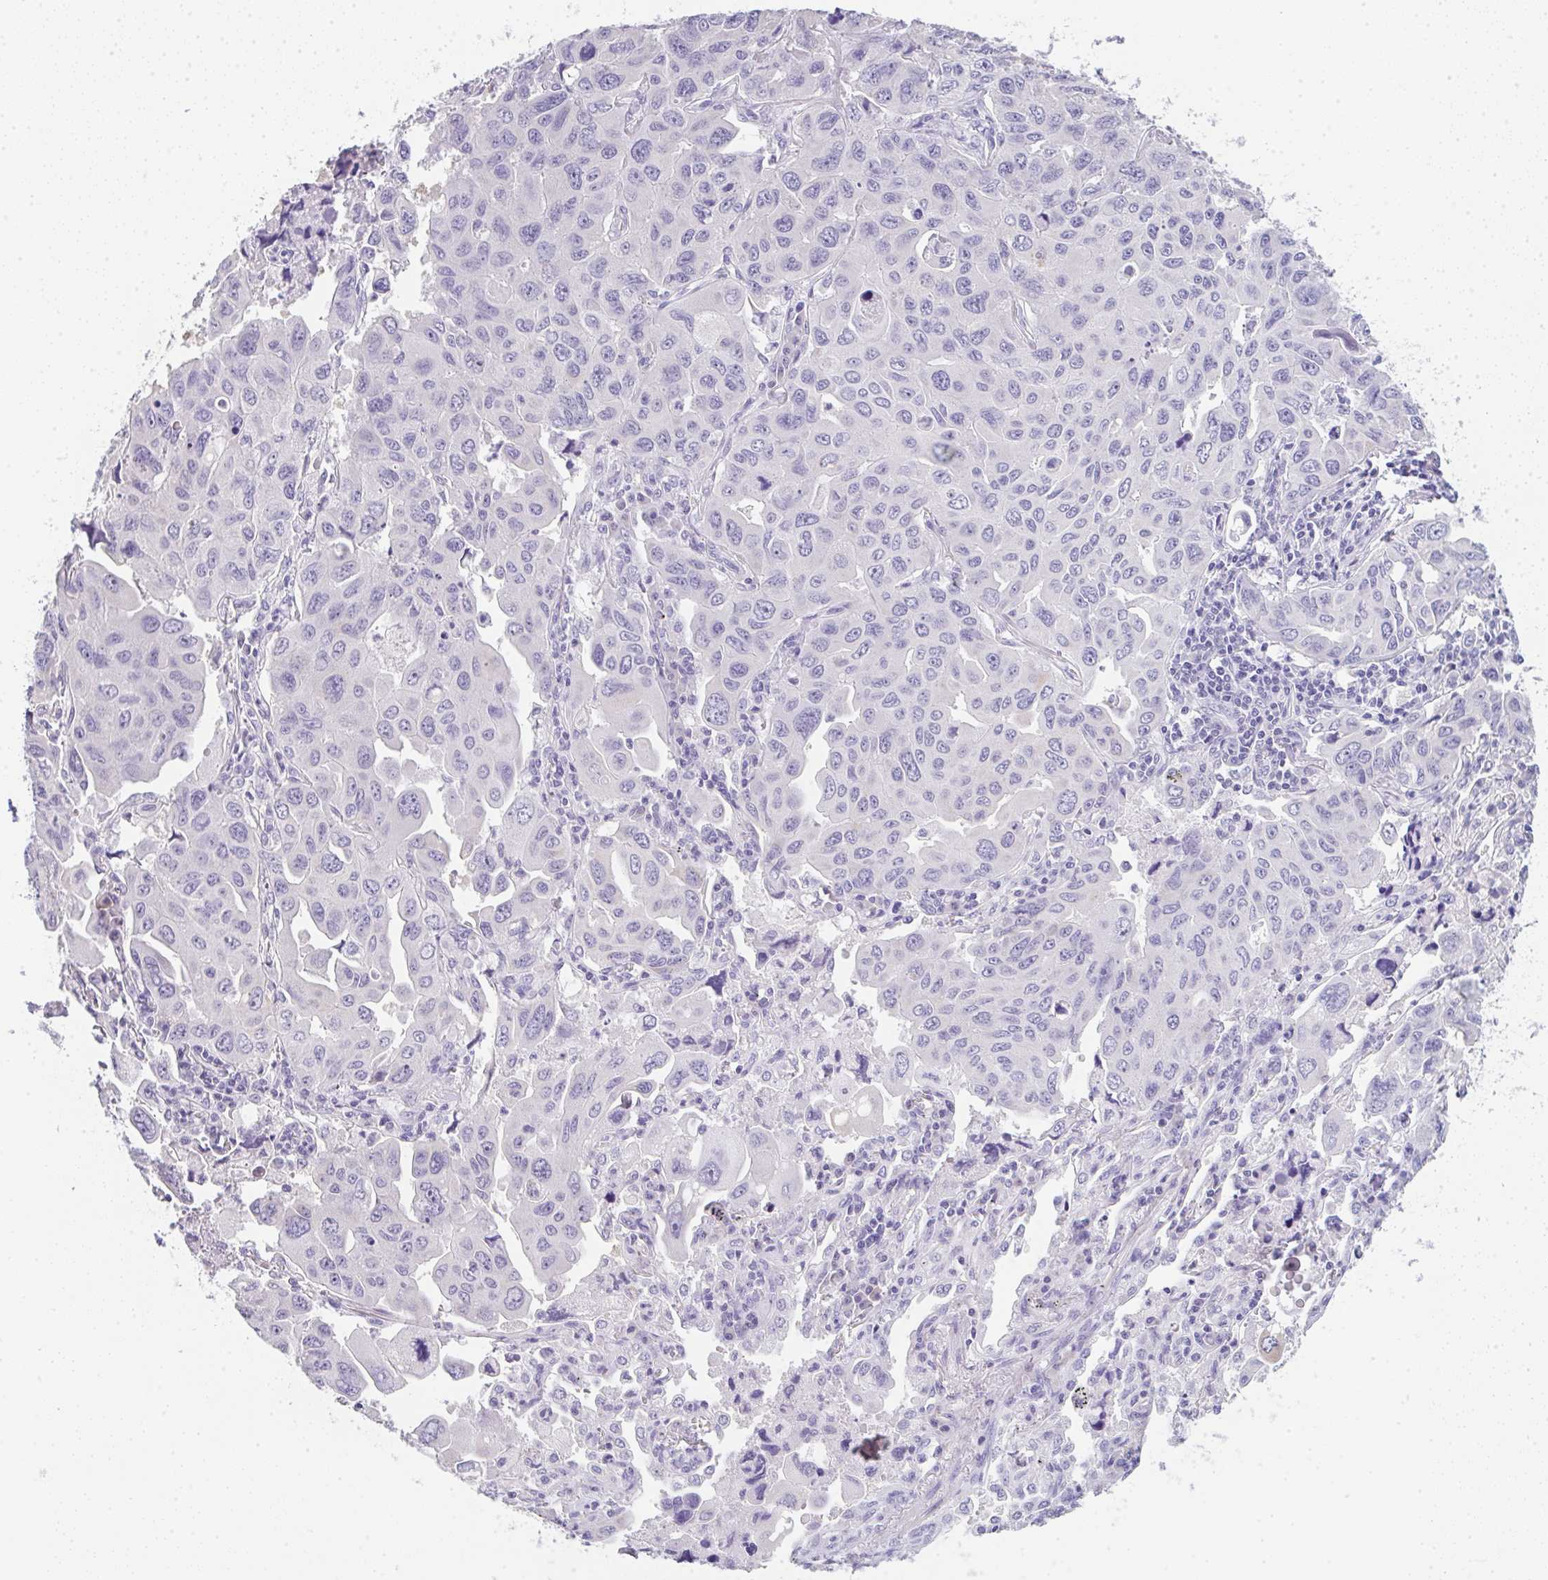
{"staining": {"intensity": "negative", "quantity": "none", "location": "none"}, "tissue": "lung cancer", "cell_type": "Tumor cells", "image_type": "cancer", "snomed": [{"axis": "morphology", "description": "Adenocarcinoma, NOS"}, {"axis": "topography", "description": "Lung"}], "caption": "There is no significant positivity in tumor cells of lung cancer (adenocarcinoma).", "gene": "LPAR4", "patient": {"sex": "male", "age": 64}}